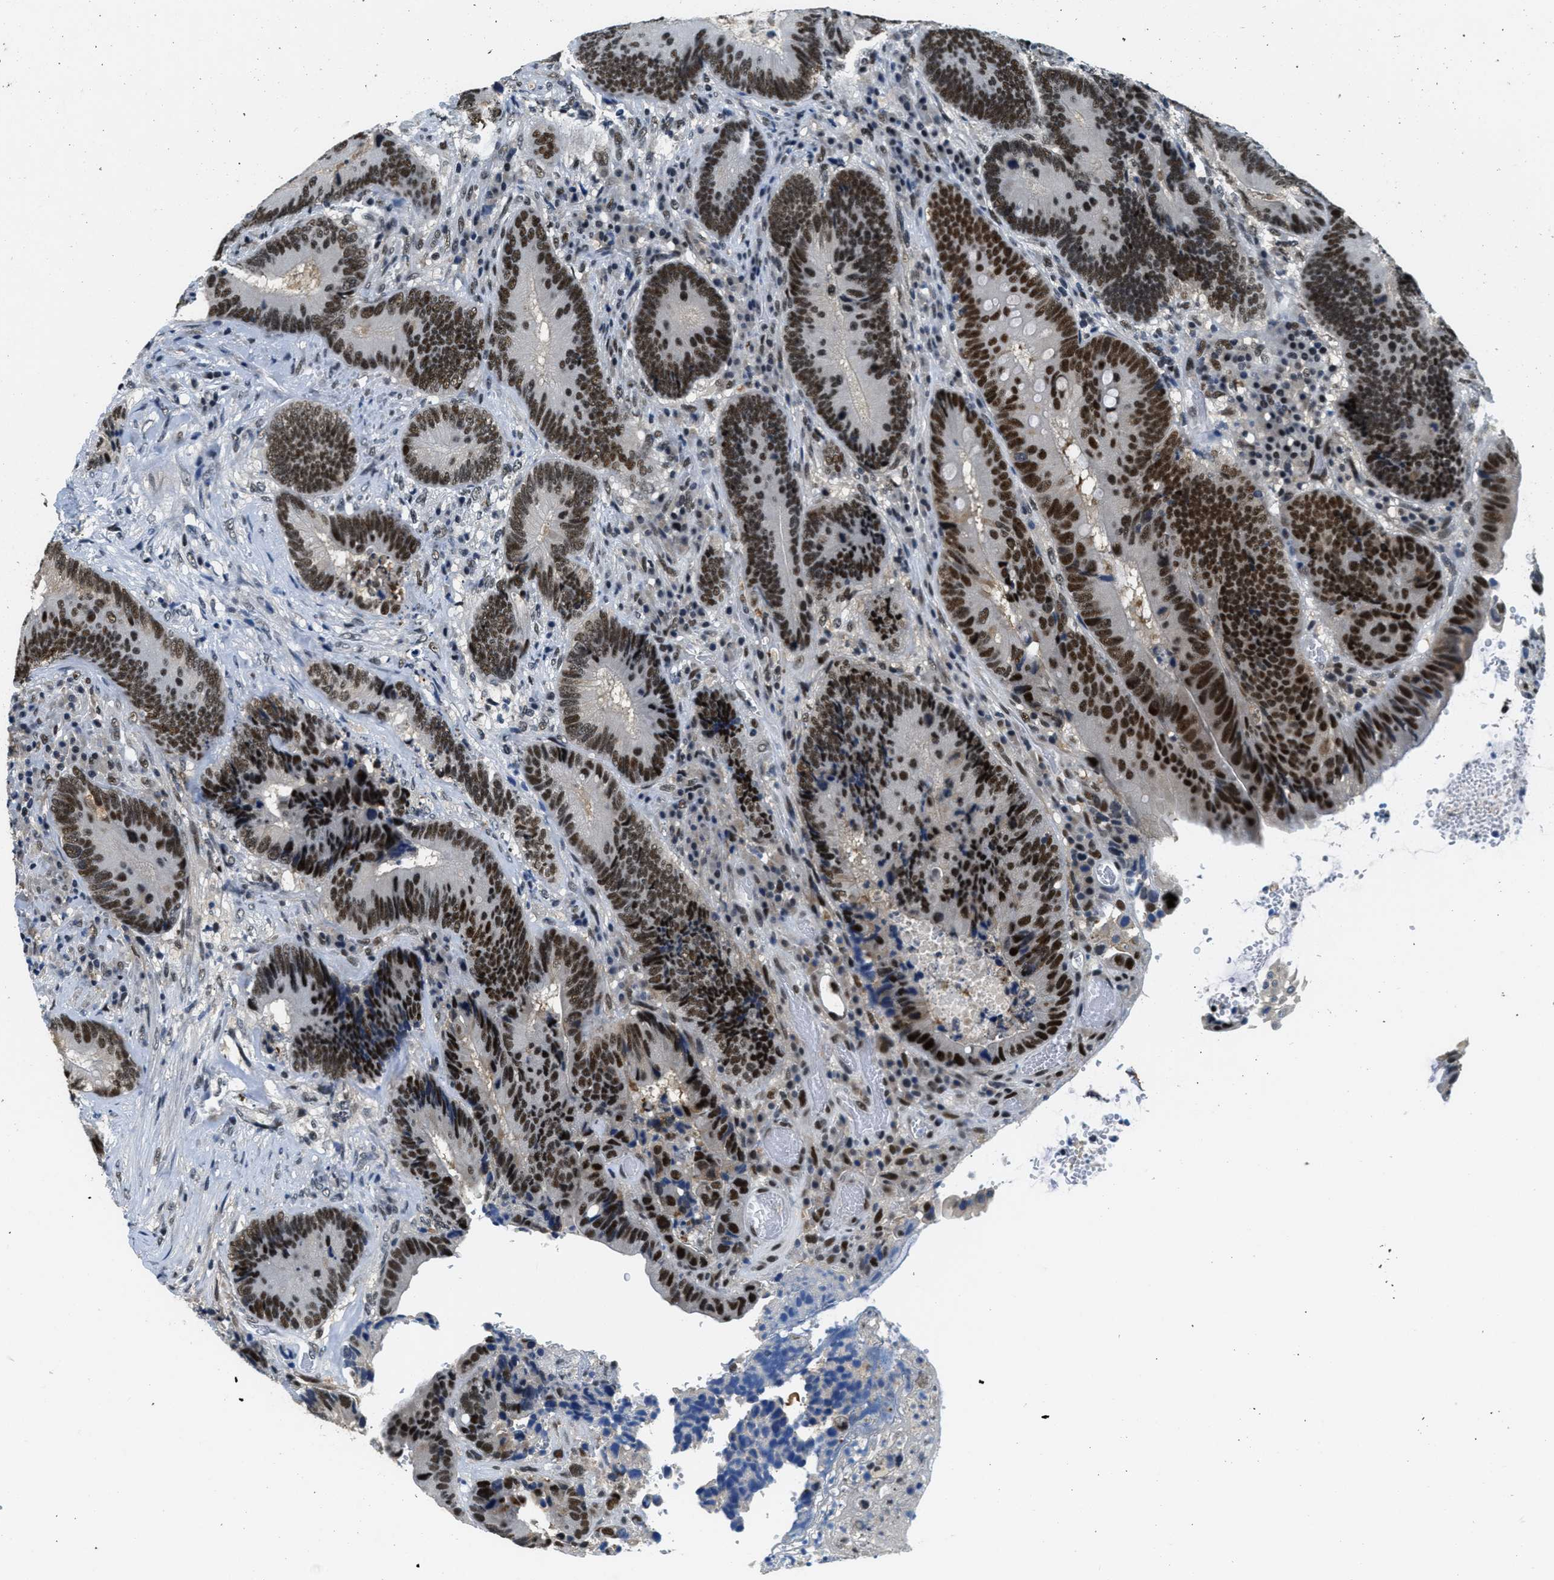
{"staining": {"intensity": "strong", "quantity": ">75%", "location": "nuclear"}, "tissue": "colorectal cancer", "cell_type": "Tumor cells", "image_type": "cancer", "snomed": [{"axis": "morphology", "description": "Adenocarcinoma, NOS"}, {"axis": "topography", "description": "Rectum"}], "caption": "DAB (3,3'-diaminobenzidine) immunohistochemical staining of colorectal cancer (adenocarcinoma) demonstrates strong nuclear protein expression in about >75% of tumor cells.", "gene": "SSB", "patient": {"sex": "female", "age": 89}}